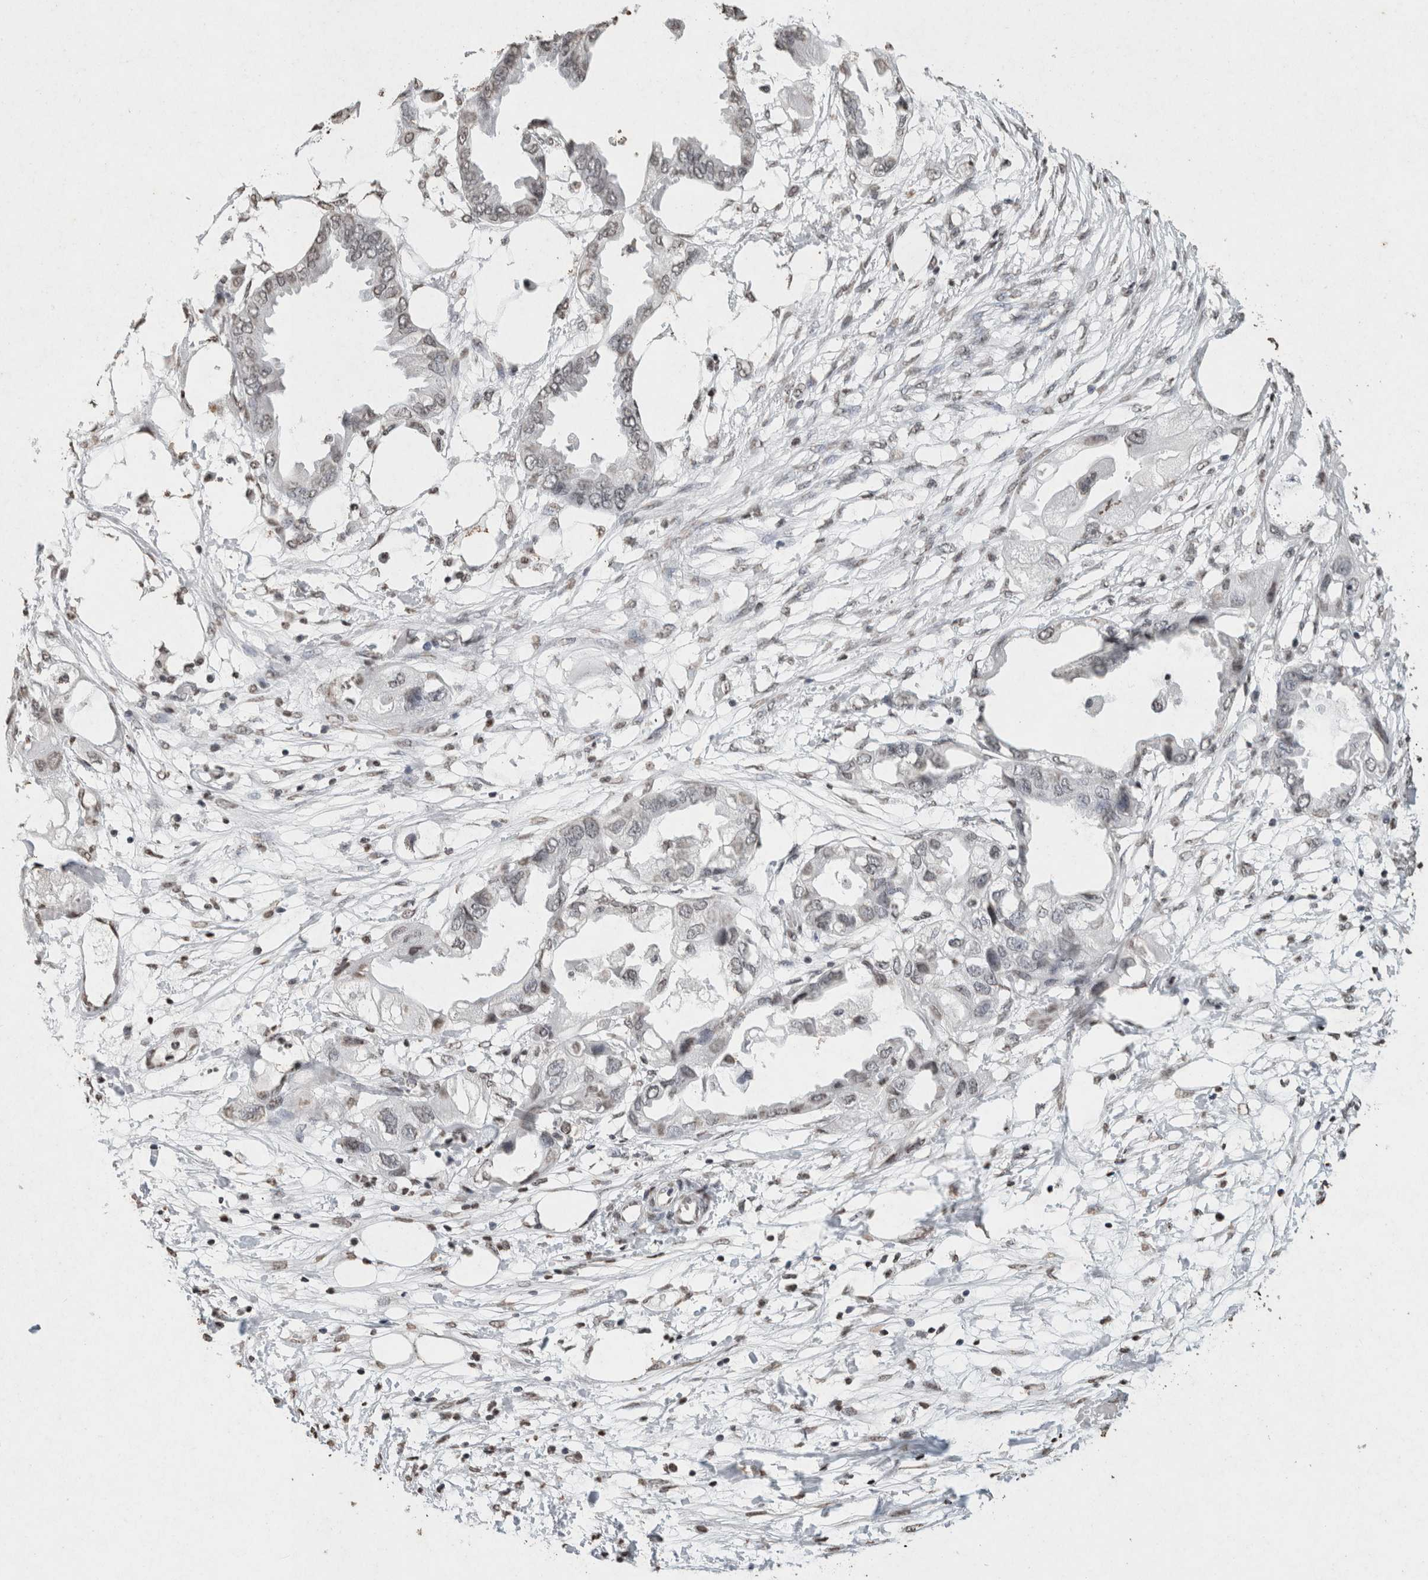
{"staining": {"intensity": "negative", "quantity": "none", "location": "none"}, "tissue": "endometrial cancer", "cell_type": "Tumor cells", "image_type": "cancer", "snomed": [{"axis": "morphology", "description": "Adenocarcinoma, NOS"}, {"axis": "morphology", "description": "Adenocarcinoma, metastatic, NOS"}, {"axis": "topography", "description": "Adipose tissue"}, {"axis": "topography", "description": "Endometrium"}], "caption": "High magnification brightfield microscopy of endometrial cancer (adenocarcinoma) stained with DAB (brown) and counterstained with hematoxylin (blue): tumor cells show no significant expression. Brightfield microscopy of IHC stained with DAB (brown) and hematoxylin (blue), captured at high magnification.", "gene": "CNTN1", "patient": {"sex": "female", "age": 67}}